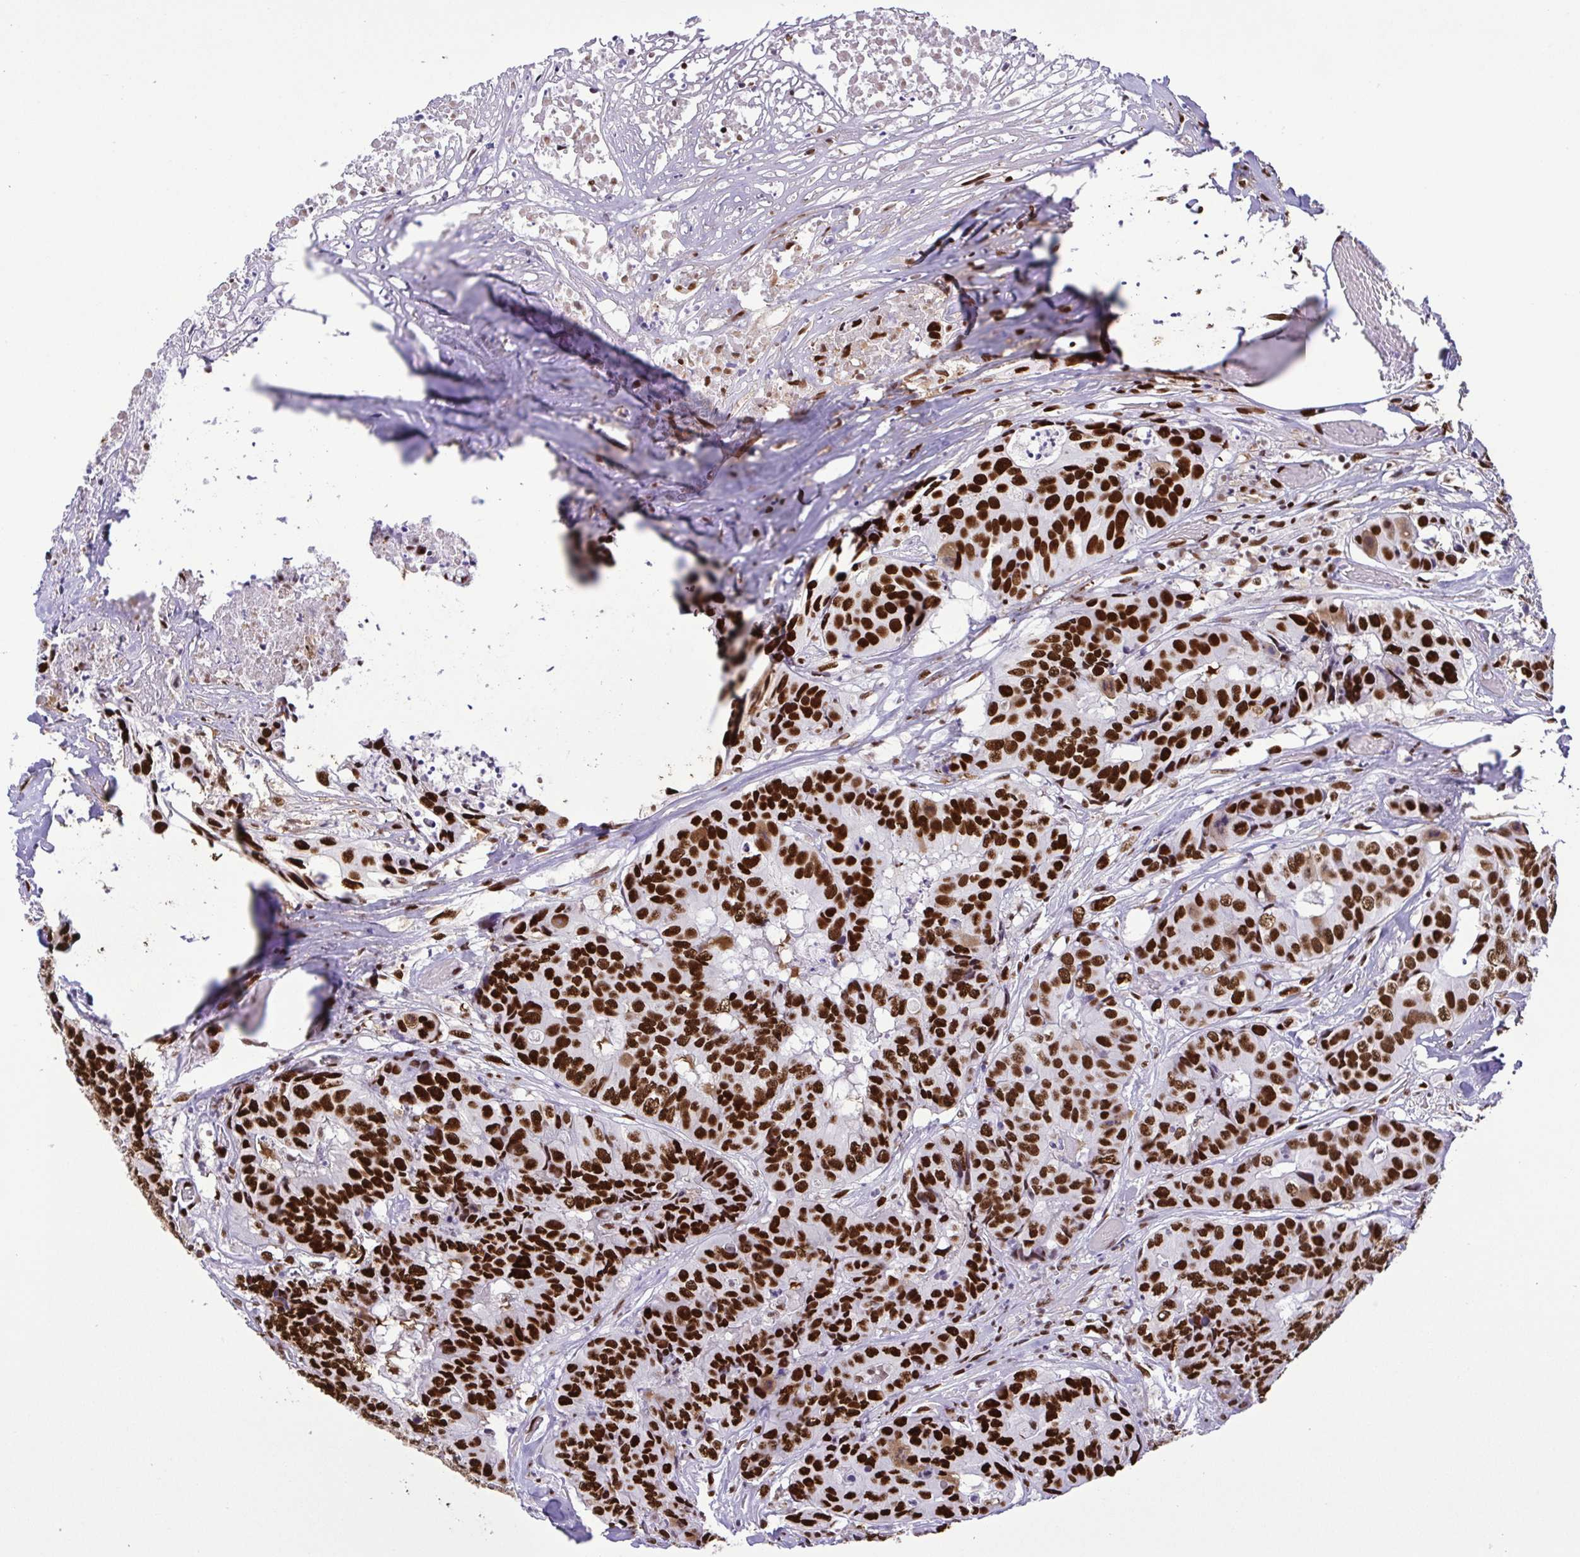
{"staining": {"intensity": "strong", "quantity": ">75%", "location": "nuclear"}, "tissue": "colorectal cancer", "cell_type": "Tumor cells", "image_type": "cancer", "snomed": [{"axis": "morphology", "description": "Adenocarcinoma, NOS"}, {"axis": "topography", "description": "Rectum"}], "caption": "Colorectal adenocarcinoma stained with DAB immunohistochemistry (IHC) demonstrates high levels of strong nuclear staining in about >75% of tumor cells. (brown staining indicates protein expression, while blue staining denotes nuclei).", "gene": "TRIM28", "patient": {"sex": "female", "age": 62}}